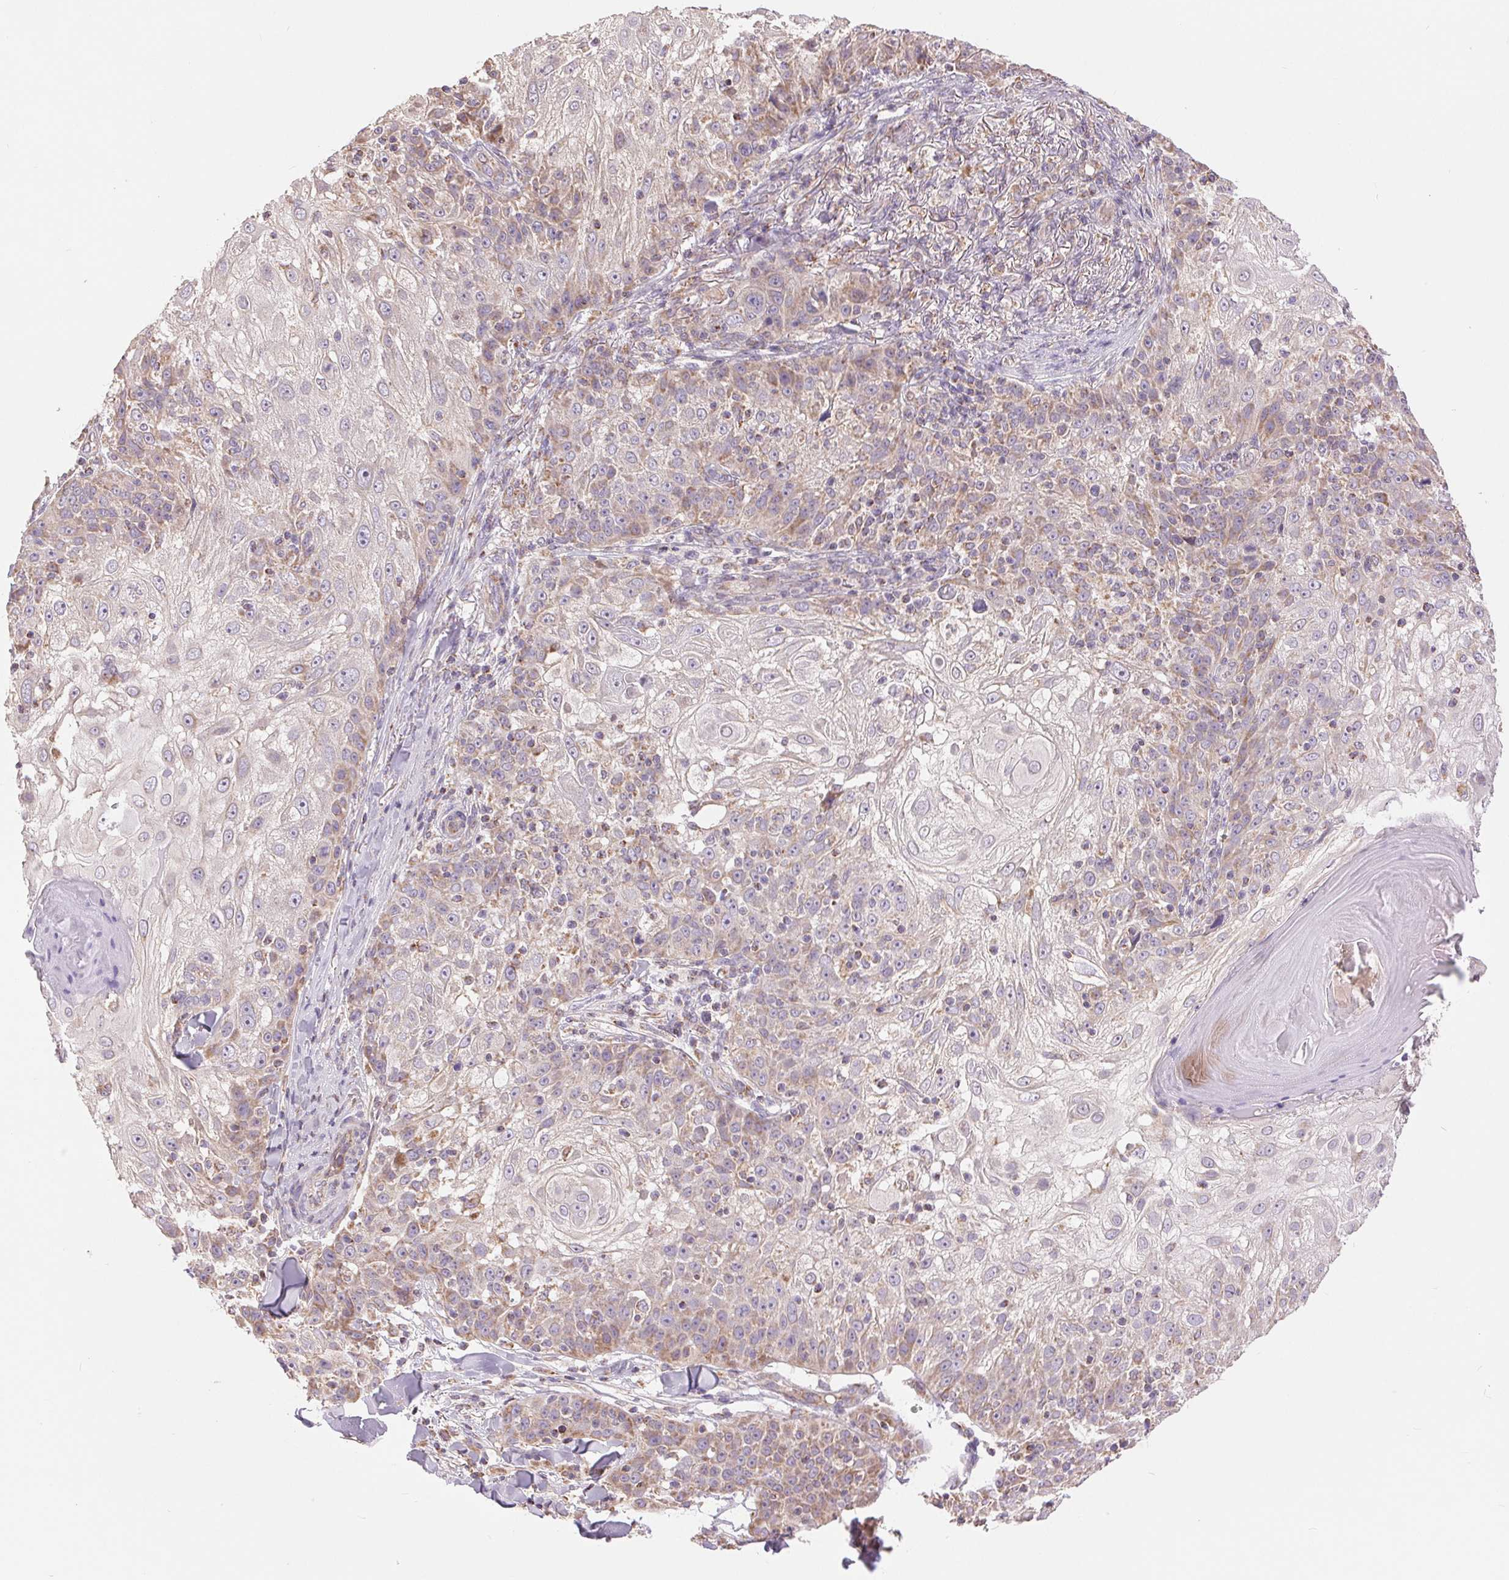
{"staining": {"intensity": "weak", "quantity": "<25%", "location": "cytoplasmic/membranous"}, "tissue": "skin cancer", "cell_type": "Tumor cells", "image_type": "cancer", "snomed": [{"axis": "morphology", "description": "Normal tissue, NOS"}, {"axis": "morphology", "description": "Squamous cell carcinoma, NOS"}, {"axis": "topography", "description": "Skin"}], "caption": "This is an IHC histopathology image of human squamous cell carcinoma (skin). There is no staining in tumor cells.", "gene": "DGUOK", "patient": {"sex": "female", "age": 83}}